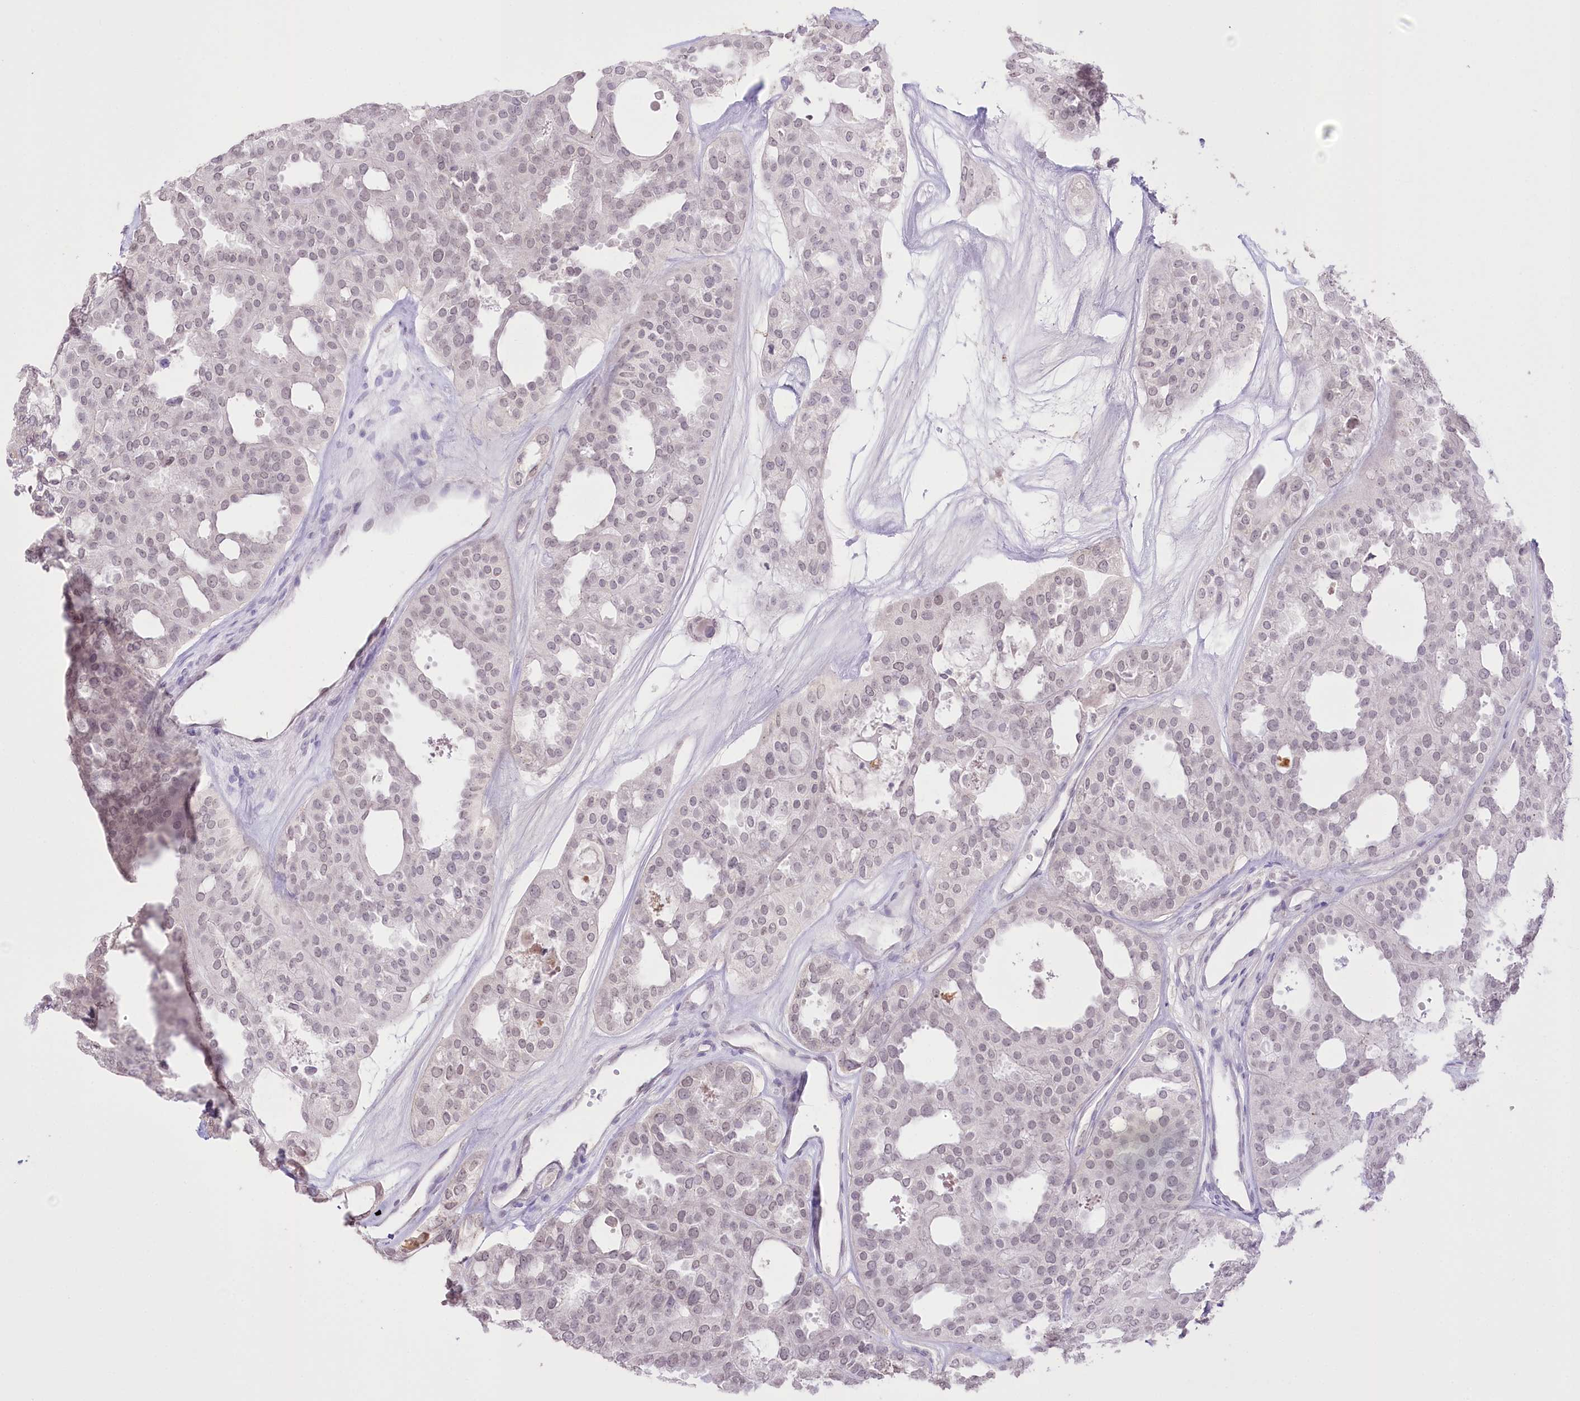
{"staining": {"intensity": "weak", "quantity": "<25%", "location": "nuclear"}, "tissue": "thyroid cancer", "cell_type": "Tumor cells", "image_type": "cancer", "snomed": [{"axis": "morphology", "description": "Follicular adenoma carcinoma, NOS"}, {"axis": "topography", "description": "Thyroid gland"}], "caption": "This is an immunohistochemistry histopathology image of follicular adenoma carcinoma (thyroid). There is no expression in tumor cells.", "gene": "SLC39A10", "patient": {"sex": "male", "age": 75}}